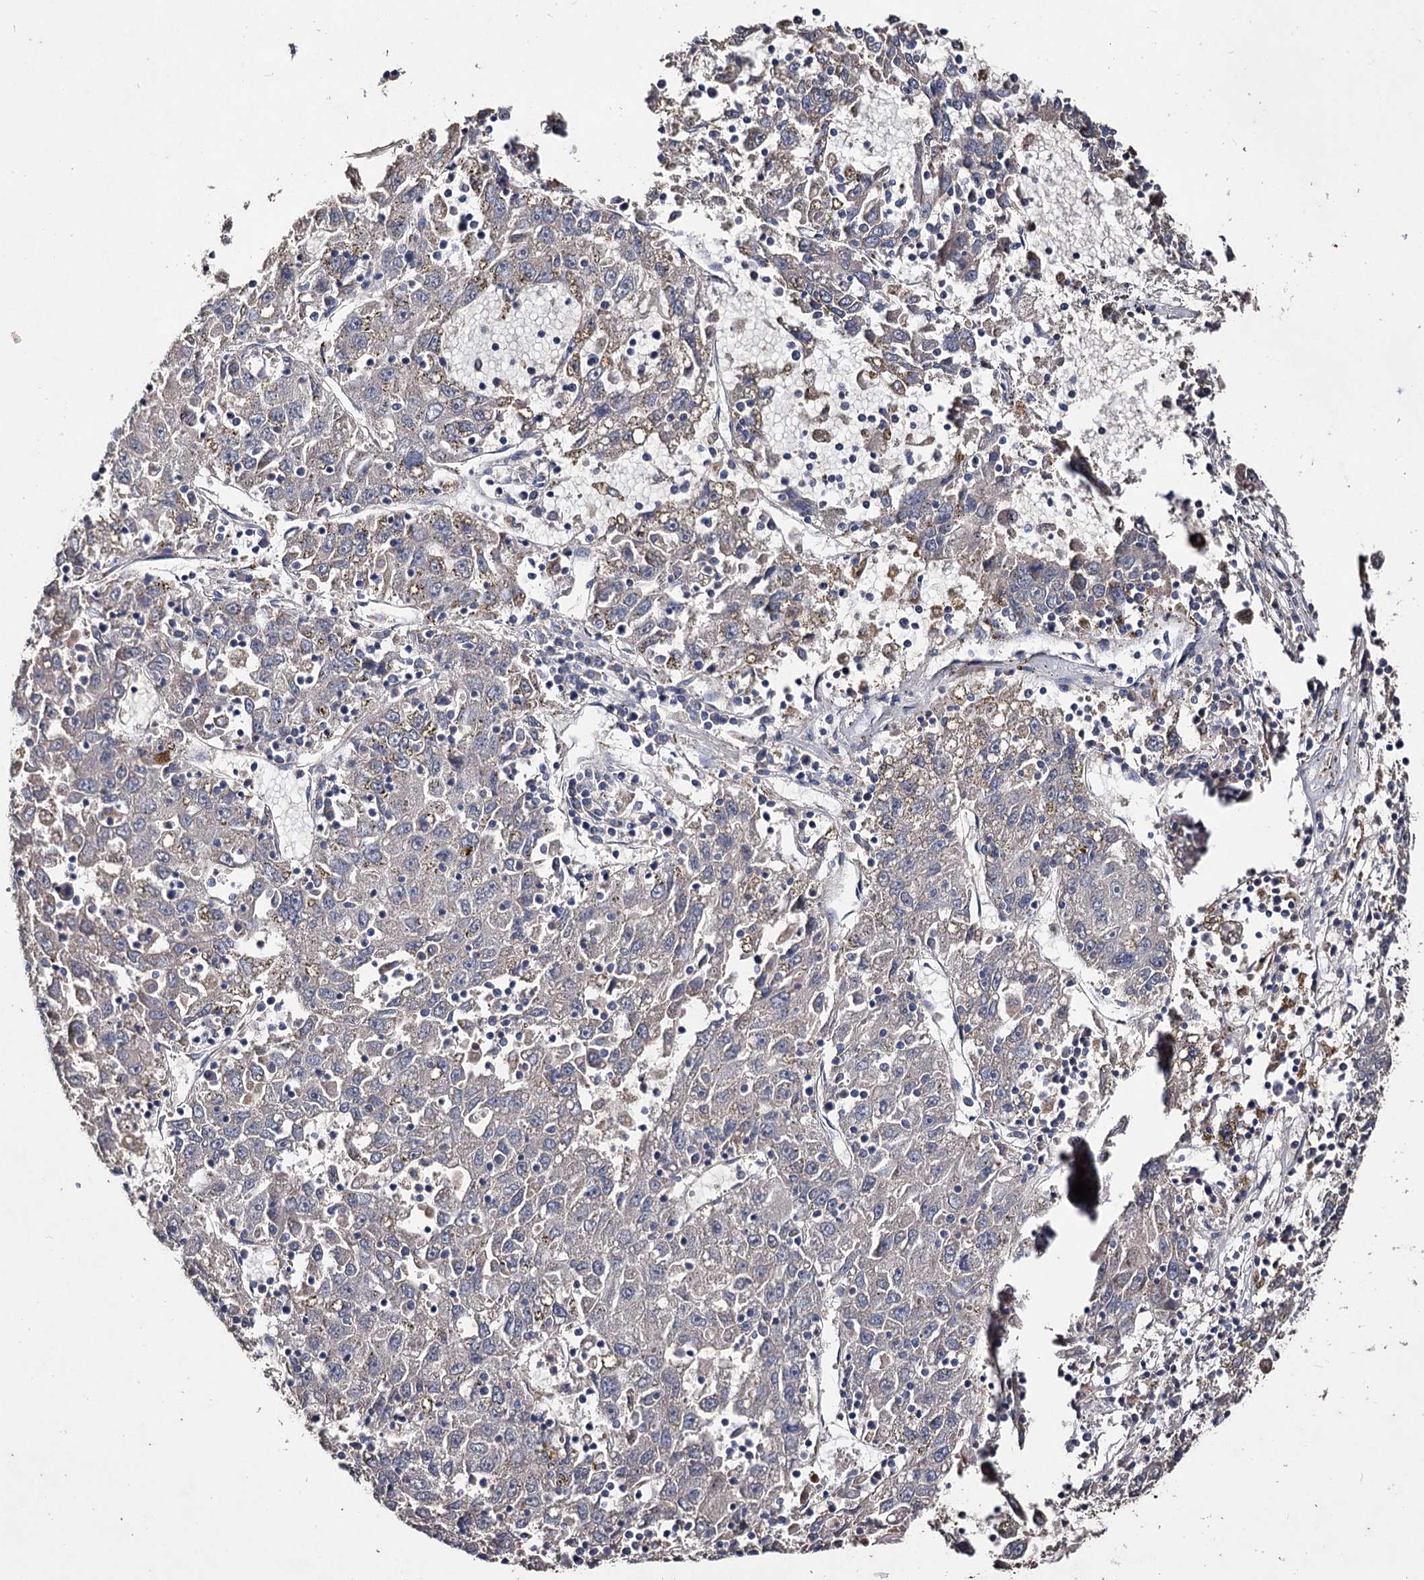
{"staining": {"intensity": "negative", "quantity": "none", "location": "none"}, "tissue": "liver cancer", "cell_type": "Tumor cells", "image_type": "cancer", "snomed": [{"axis": "morphology", "description": "Carcinoma, Hepatocellular, NOS"}, {"axis": "topography", "description": "Liver"}], "caption": "This is an IHC image of liver cancer. There is no expression in tumor cells.", "gene": "ARFIP2", "patient": {"sex": "male", "age": 49}}